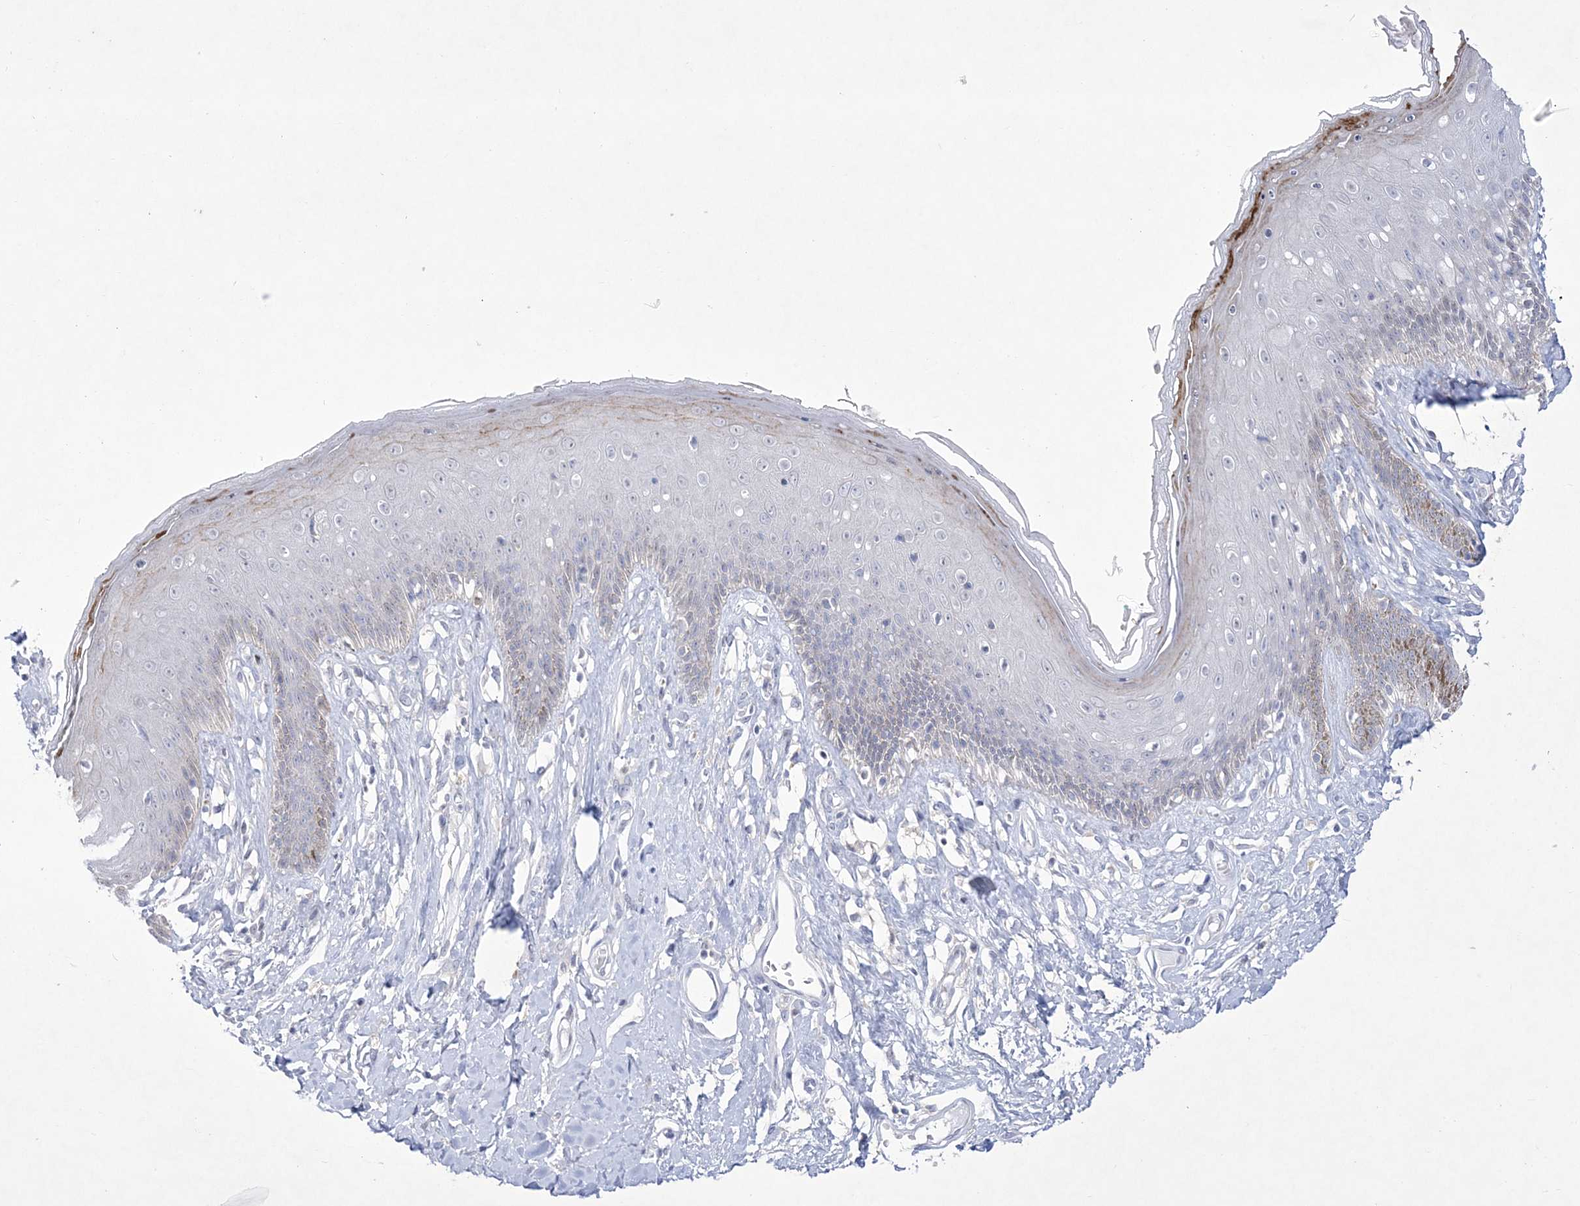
{"staining": {"intensity": "moderate", "quantity": "<25%", "location": "cytoplasmic/membranous"}, "tissue": "skin", "cell_type": "Epidermal cells", "image_type": "normal", "snomed": [{"axis": "morphology", "description": "Normal tissue, NOS"}, {"axis": "morphology", "description": "Squamous cell carcinoma, NOS"}, {"axis": "topography", "description": "Vulva"}], "caption": "High-magnification brightfield microscopy of benign skin stained with DAB (brown) and counterstained with hematoxylin (blue). epidermal cells exhibit moderate cytoplasmic/membranous positivity is identified in approximately<25% of cells.", "gene": "WDR27", "patient": {"sex": "female", "age": 85}}